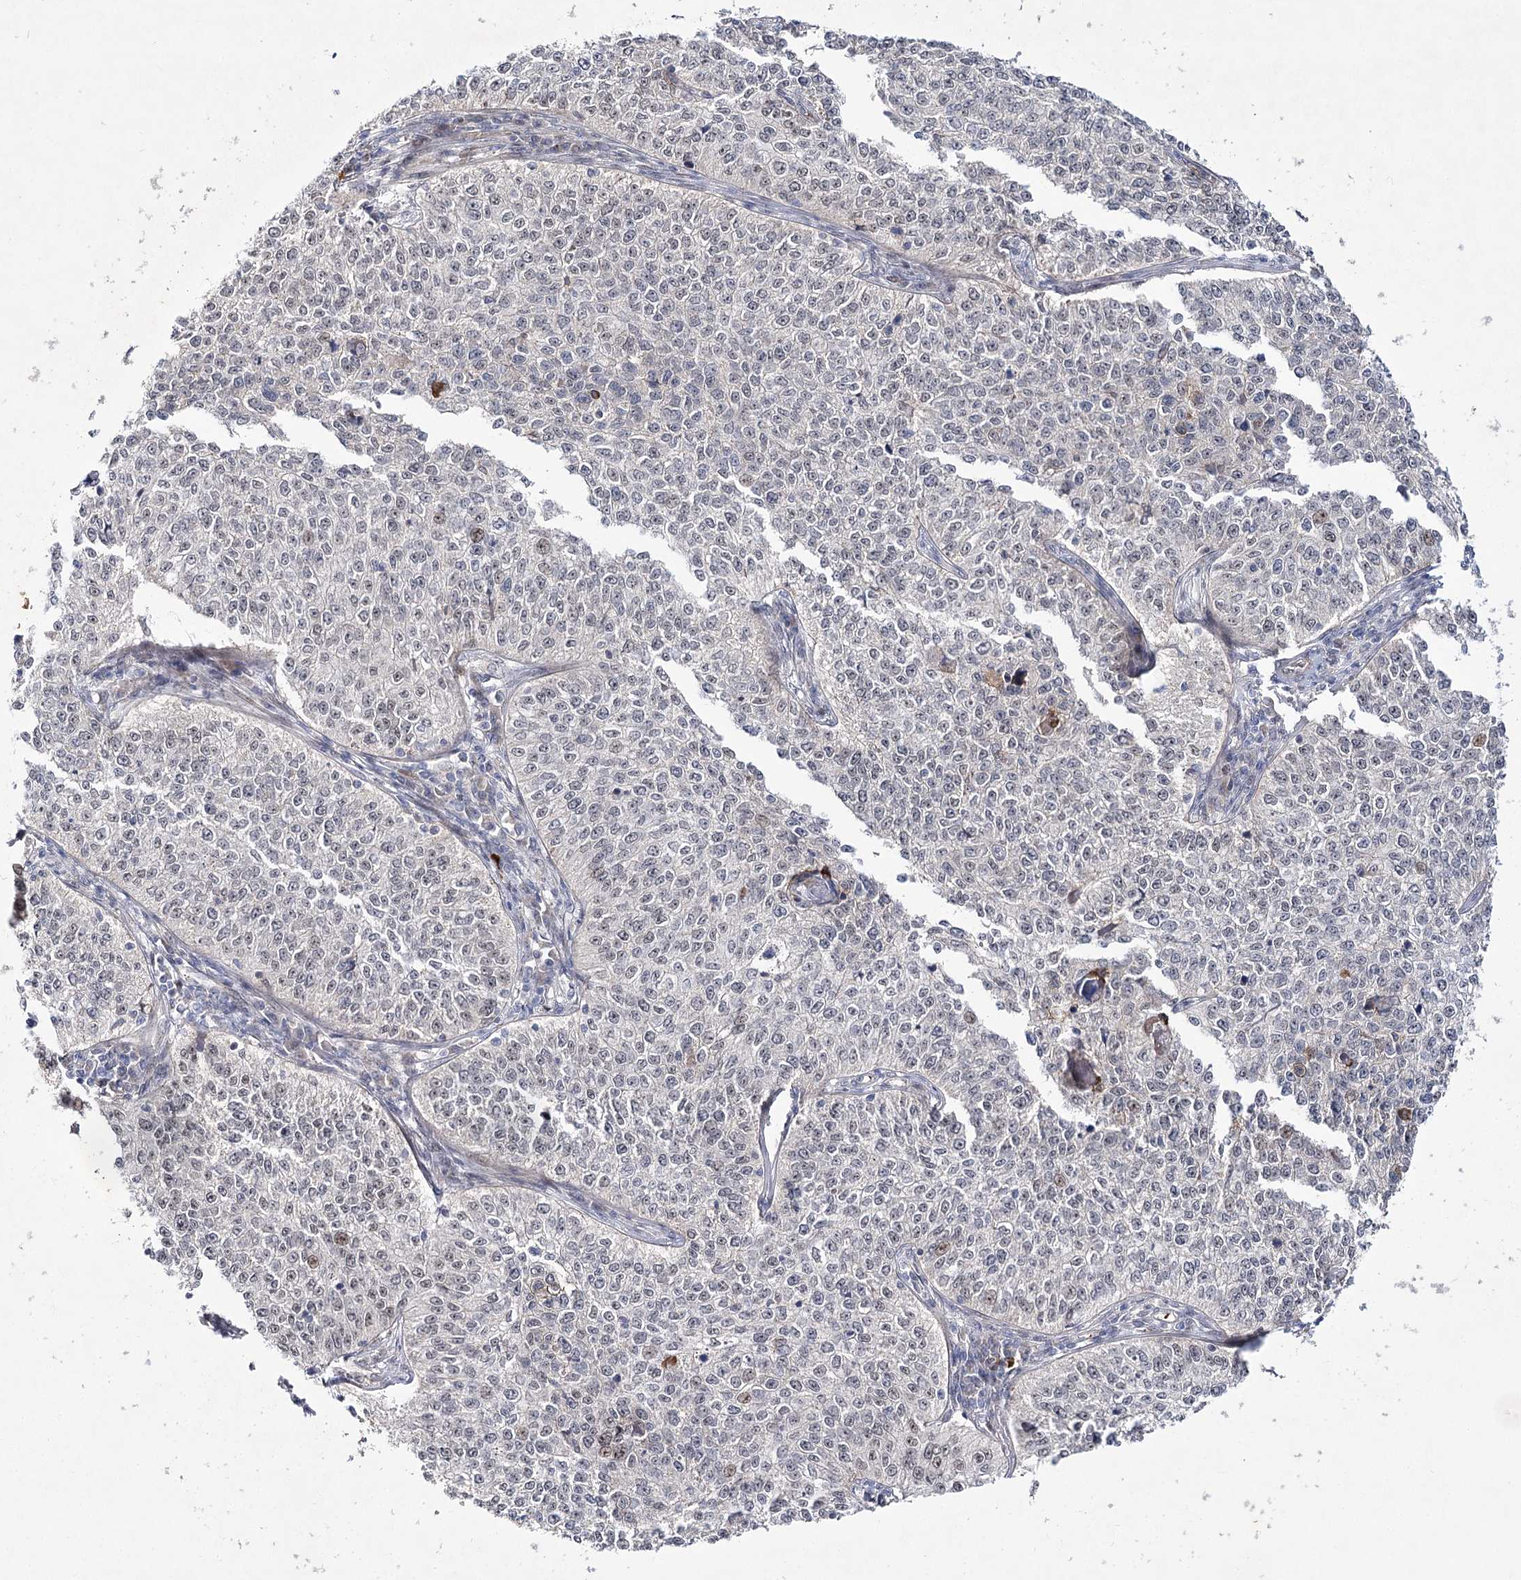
{"staining": {"intensity": "weak", "quantity": "<25%", "location": "nuclear"}, "tissue": "cervical cancer", "cell_type": "Tumor cells", "image_type": "cancer", "snomed": [{"axis": "morphology", "description": "Squamous cell carcinoma, NOS"}, {"axis": "topography", "description": "Cervix"}], "caption": "Tumor cells are negative for brown protein staining in squamous cell carcinoma (cervical).", "gene": "ARHGAP32", "patient": {"sex": "female", "age": 35}}